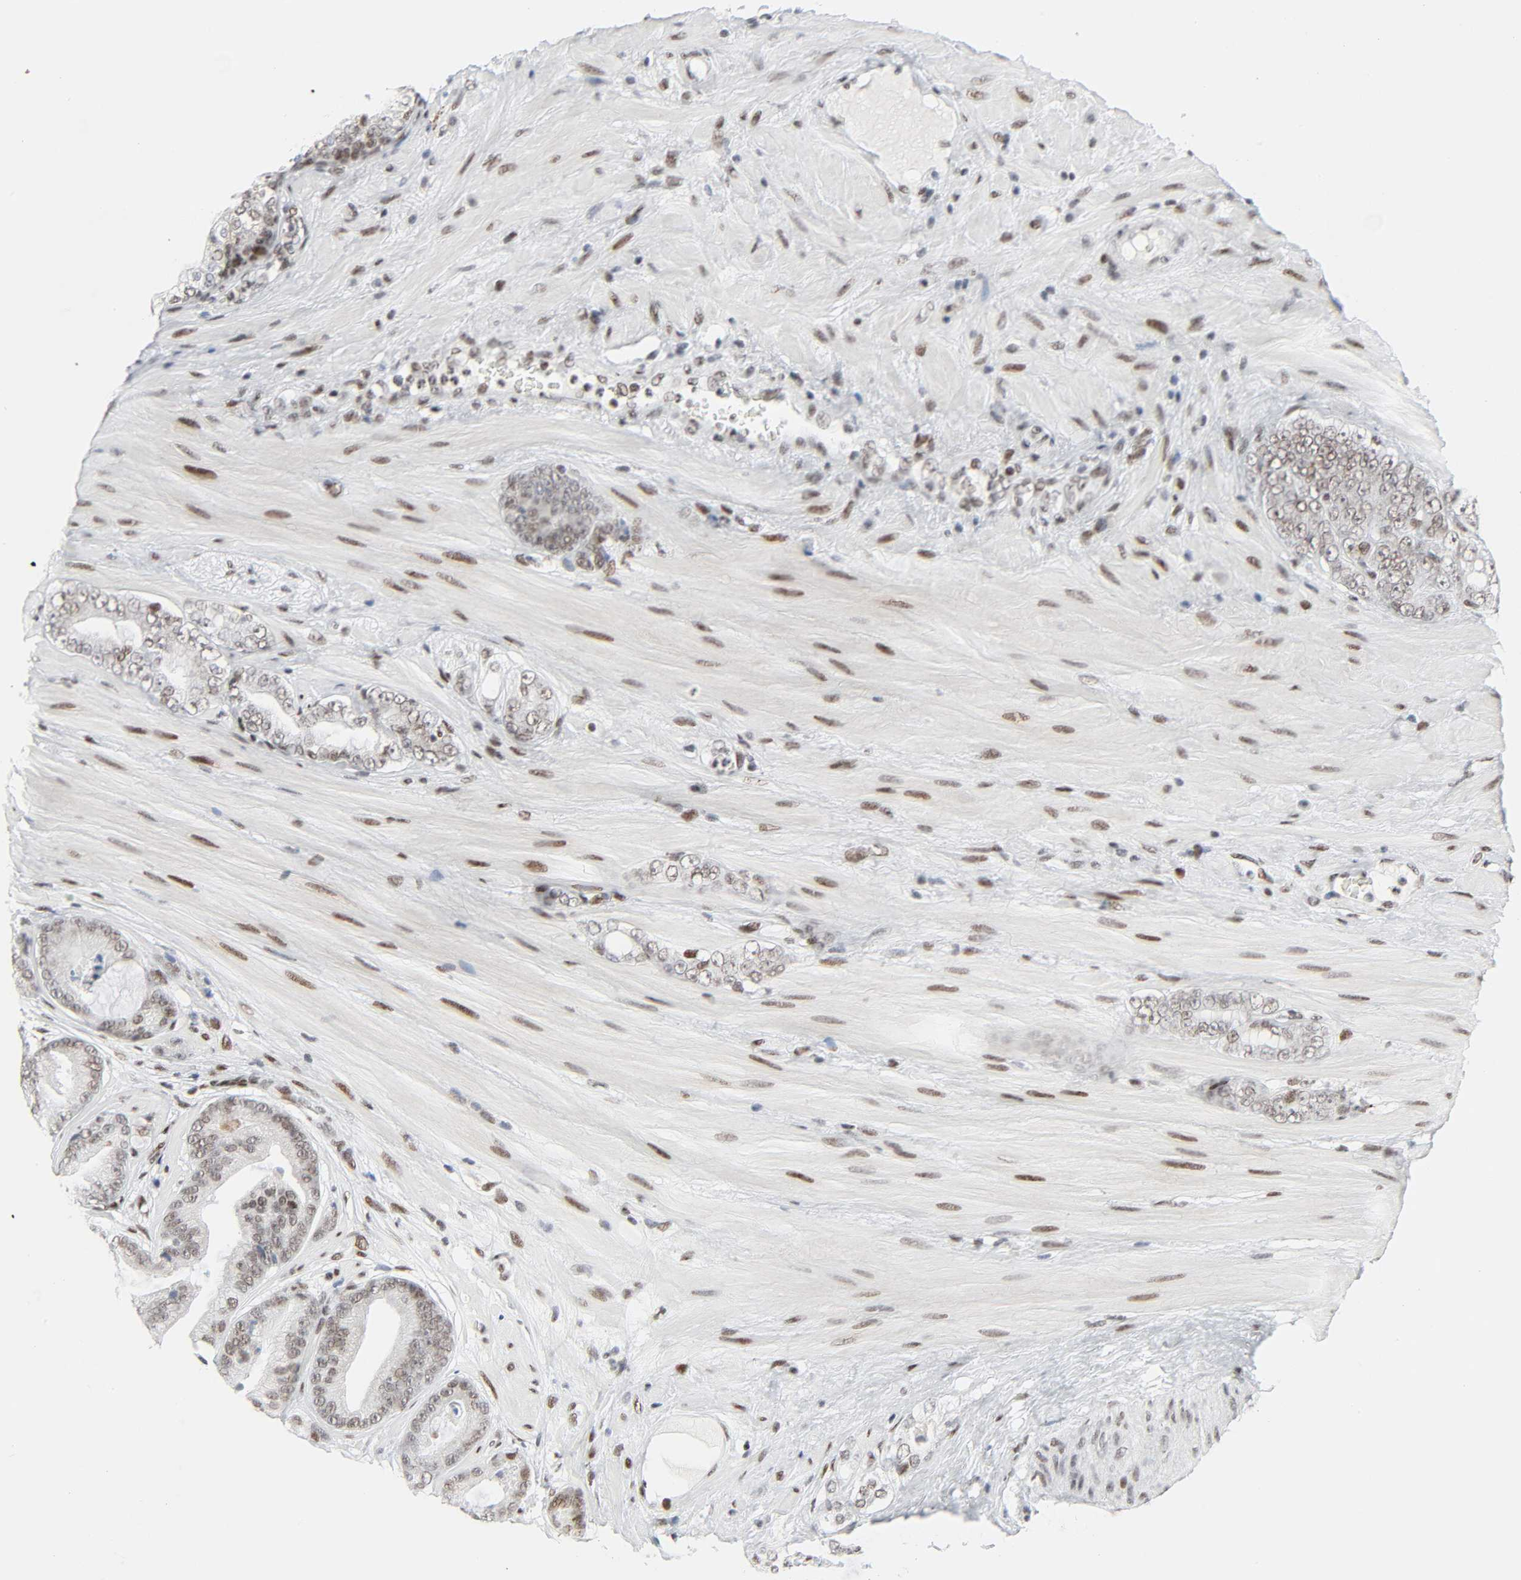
{"staining": {"intensity": "weak", "quantity": ">75%", "location": "nuclear"}, "tissue": "prostate cancer", "cell_type": "Tumor cells", "image_type": "cancer", "snomed": [{"axis": "morphology", "description": "Adenocarcinoma, Medium grade"}, {"axis": "topography", "description": "Prostate"}], "caption": "Medium-grade adenocarcinoma (prostate) tissue displays weak nuclear positivity in approximately >75% of tumor cells, visualized by immunohistochemistry.", "gene": "CREBBP", "patient": {"sex": "male", "age": 53}}